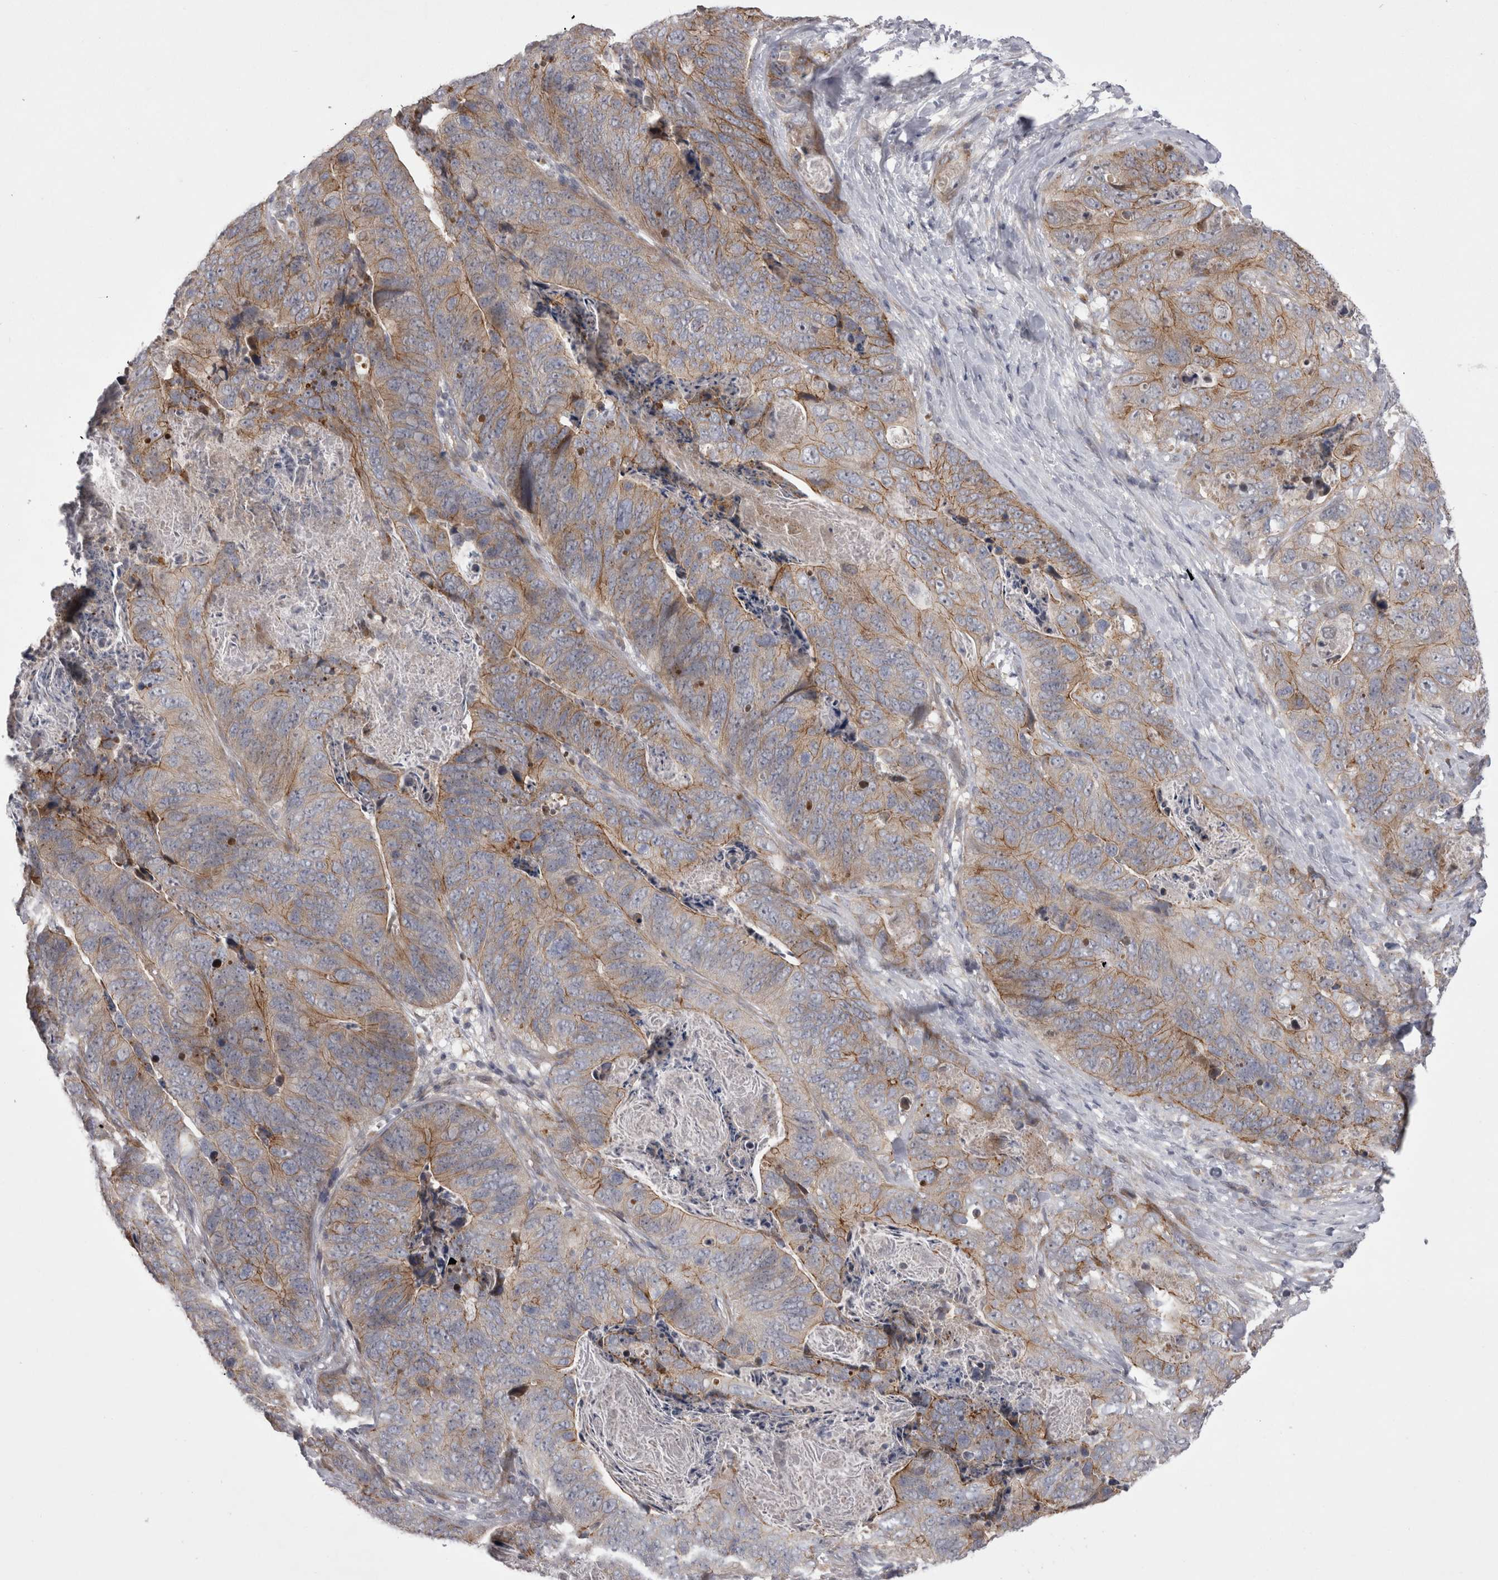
{"staining": {"intensity": "moderate", "quantity": "25%-75%", "location": "cytoplasmic/membranous"}, "tissue": "stomach cancer", "cell_type": "Tumor cells", "image_type": "cancer", "snomed": [{"axis": "morphology", "description": "Normal tissue, NOS"}, {"axis": "morphology", "description": "Adenocarcinoma, NOS"}, {"axis": "topography", "description": "Stomach"}], "caption": "Immunohistochemistry (IHC) micrograph of neoplastic tissue: human stomach cancer (adenocarcinoma) stained using immunohistochemistry reveals medium levels of moderate protein expression localized specifically in the cytoplasmic/membranous of tumor cells, appearing as a cytoplasmic/membranous brown color.", "gene": "NENF", "patient": {"sex": "female", "age": 89}}